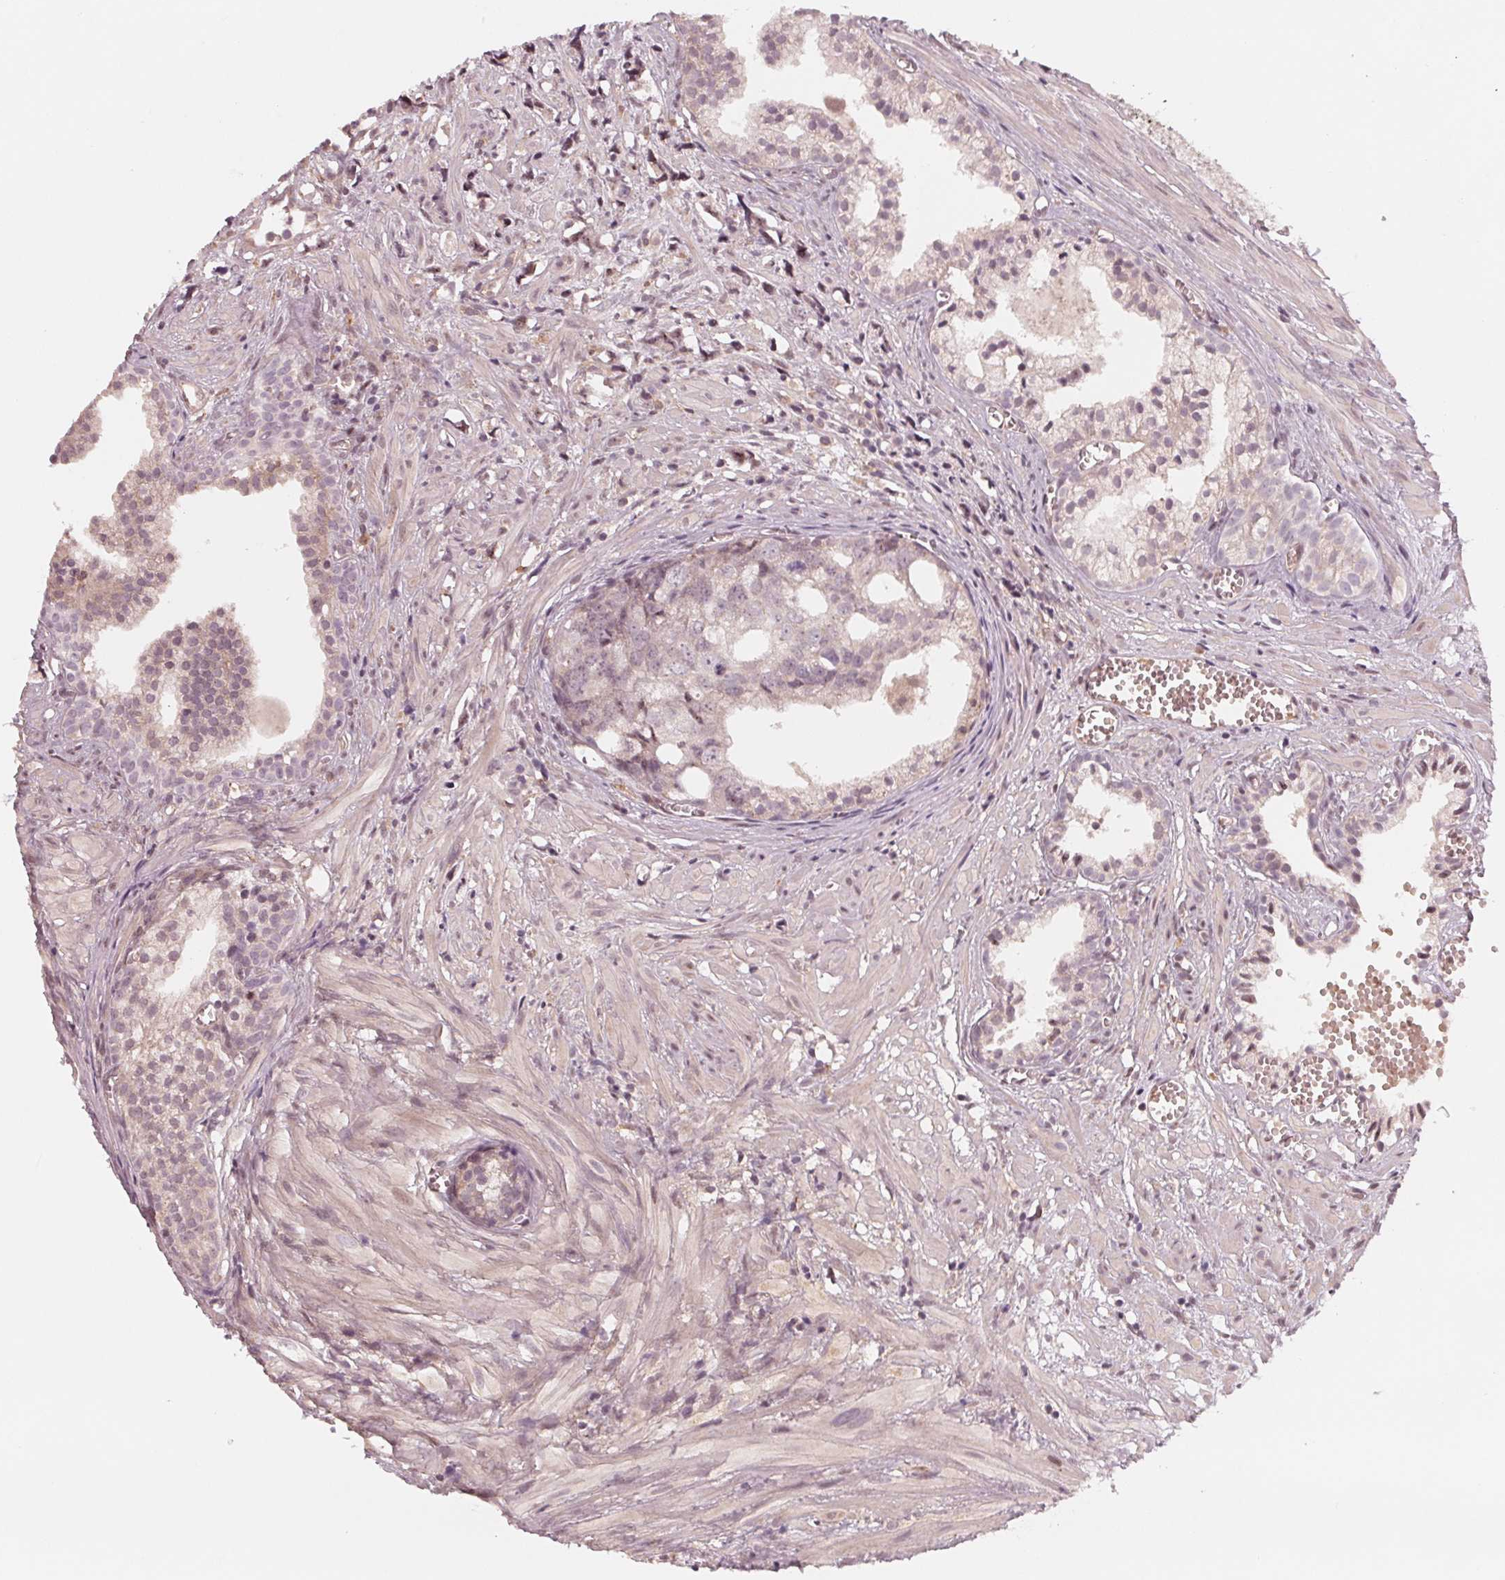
{"staining": {"intensity": "weak", "quantity": "<25%", "location": "cytoplasmic/membranous"}, "tissue": "prostate cancer", "cell_type": "Tumor cells", "image_type": "cancer", "snomed": [{"axis": "morphology", "description": "Adenocarcinoma, High grade"}, {"axis": "topography", "description": "Prostate"}], "caption": "DAB (3,3'-diaminobenzidine) immunohistochemical staining of adenocarcinoma (high-grade) (prostate) demonstrates no significant positivity in tumor cells.", "gene": "IL9R", "patient": {"sex": "male", "age": 58}}